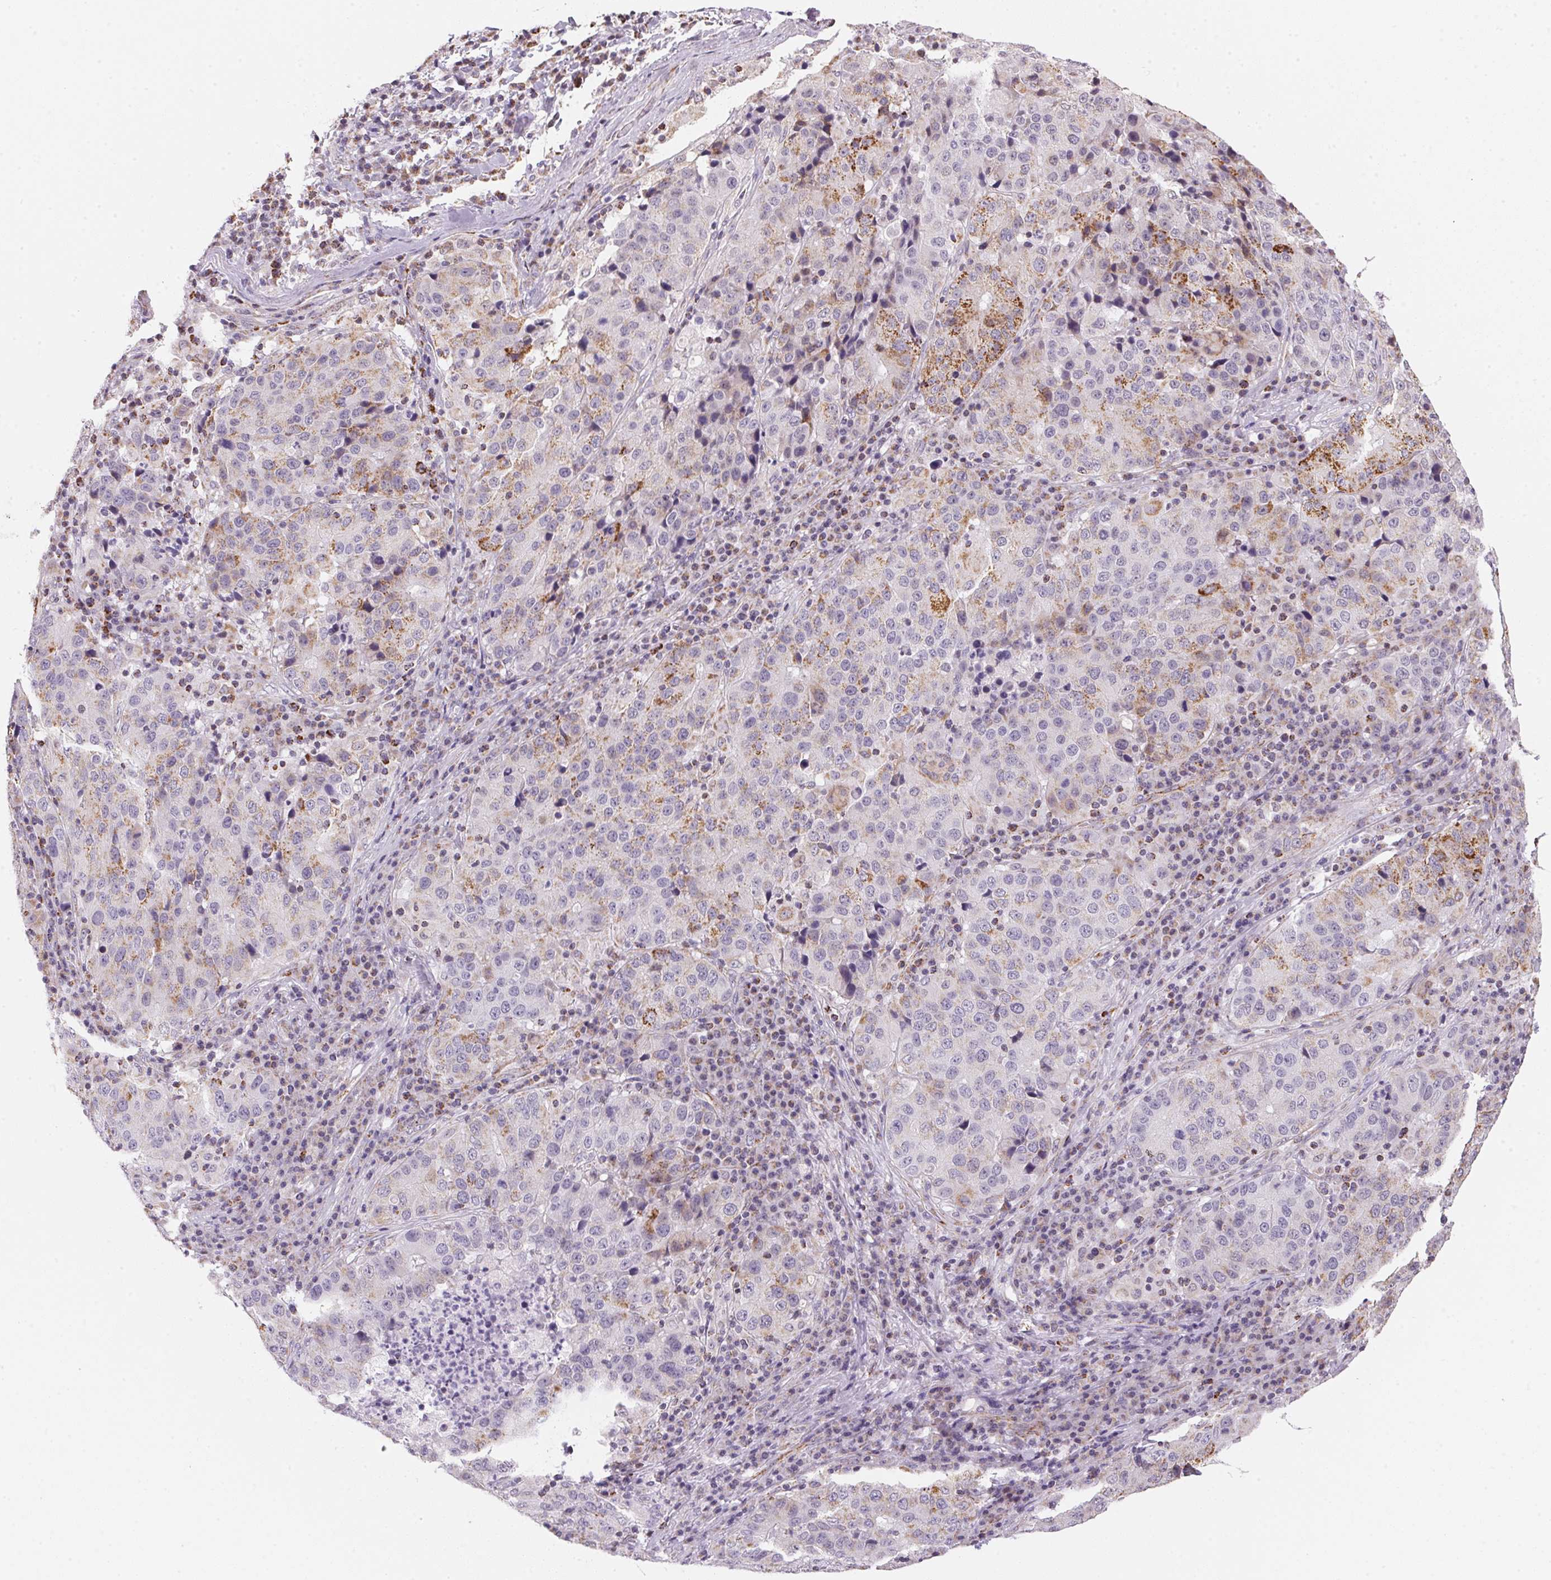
{"staining": {"intensity": "moderate", "quantity": "<25%", "location": "cytoplasmic/membranous"}, "tissue": "stomach cancer", "cell_type": "Tumor cells", "image_type": "cancer", "snomed": [{"axis": "morphology", "description": "Adenocarcinoma, NOS"}, {"axis": "topography", "description": "Stomach"}], "caption": "Moderate cytoplasmic/membranous protein positivity is seen in approximately <25% of tumor cells in stomach adenocarcinoma.", "gene": "GIPC2", "patient": {"sex": "male", "age": 71}}